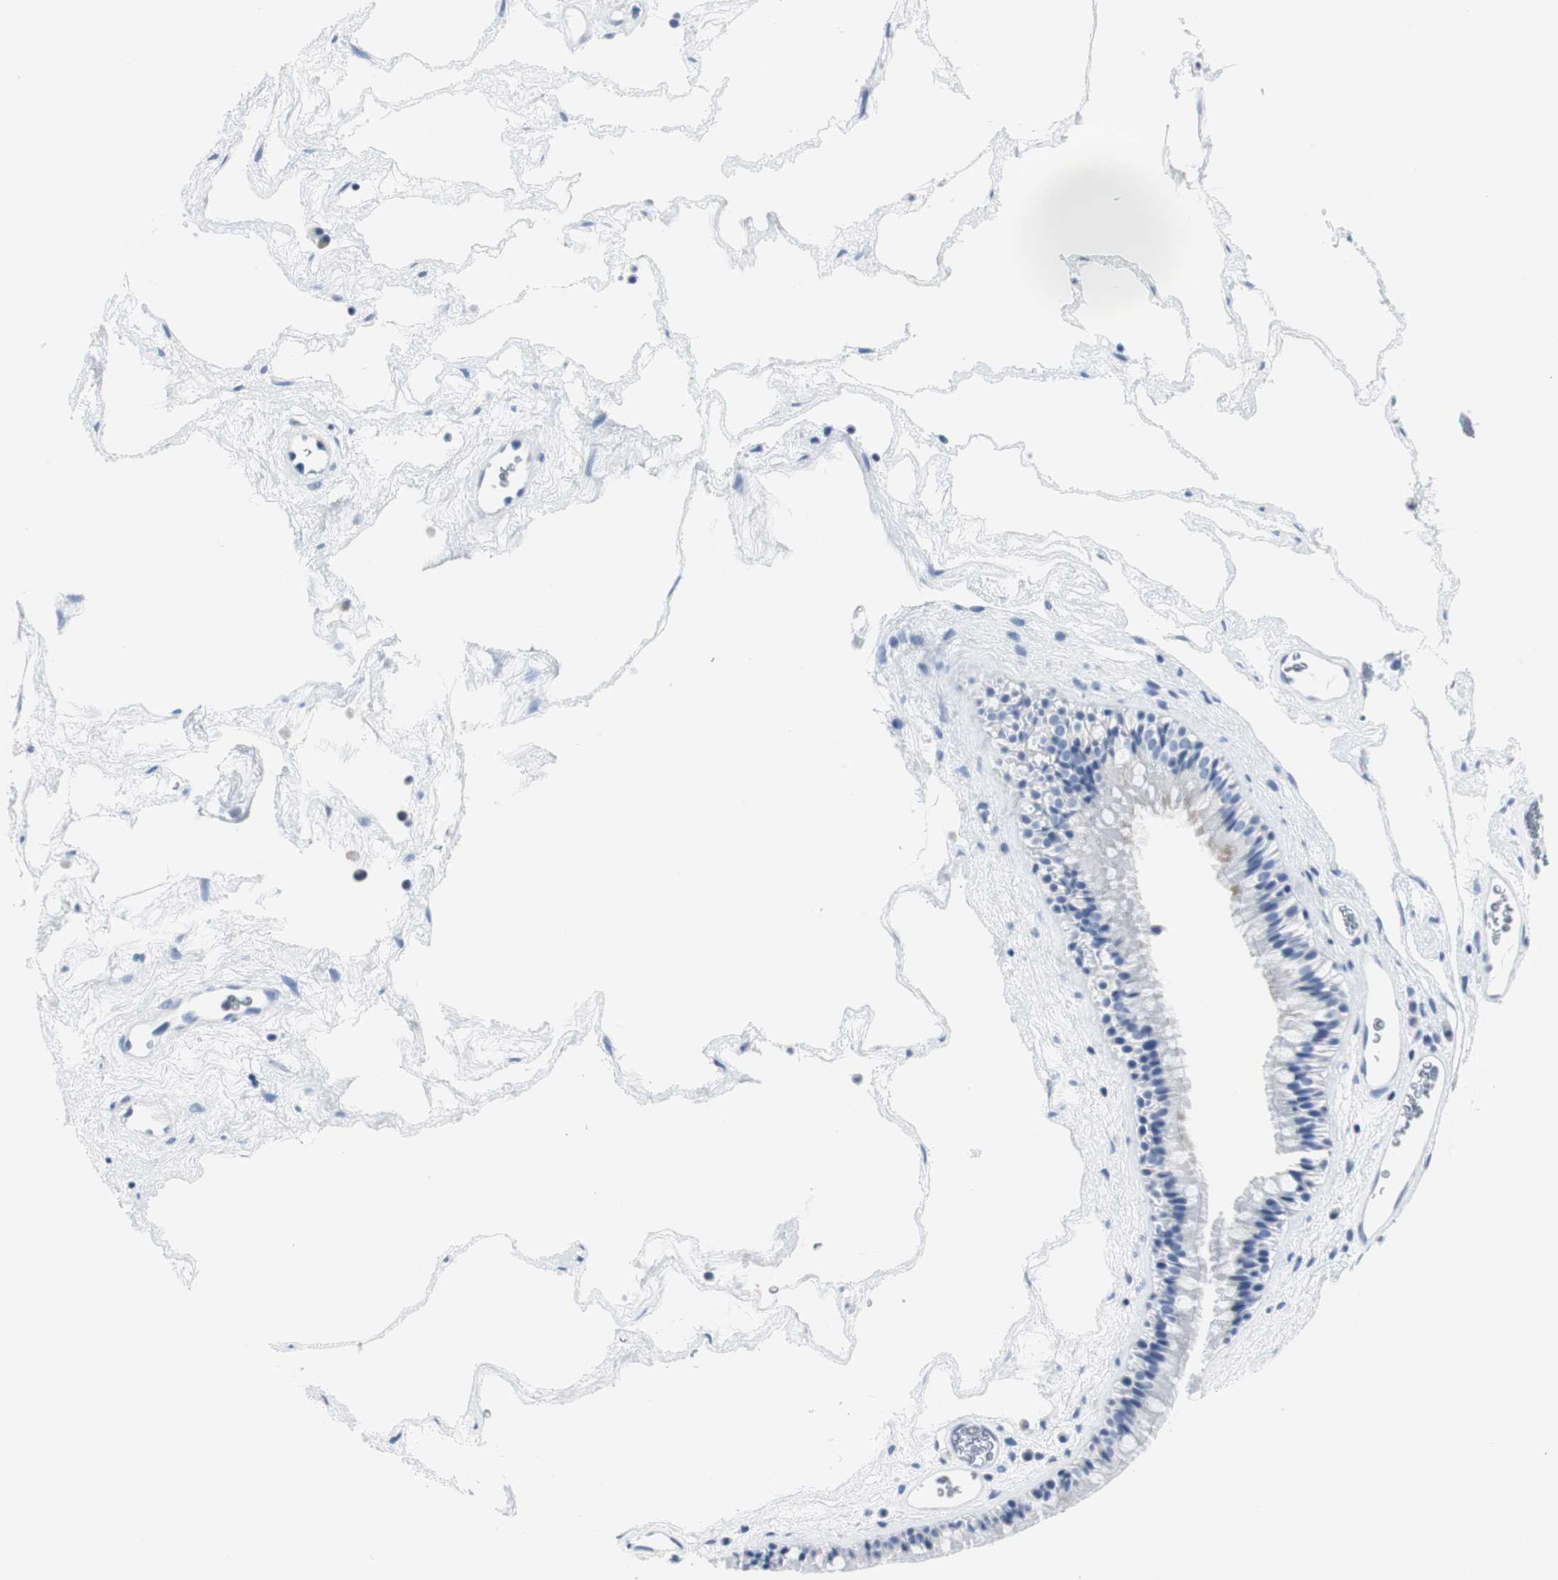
{"staining": {"intensity": "negative", "quantity": "none", "location": "none"}, "tissue": "nasopharynx", "cell_type": "Respiratory epithelial cells", "image_type": "normal", "snomed": [{"axis": "morphology", "description": "Normal tissue, NOS"}, {"axis": "morphology", "description": "Inflammation, NOS"}, {"axis": "topography", "description": "Nasopharynx"}], "caption": "This image is of normal nasopharynx stained with immunohistochemistry (IHC) to label a protein in brown with the nuclei are counter-stained blue. There is no positivity in respiratory epithelial cells.", "gene": "GAP43", "patient": {"sex": "male", "age": 48}}